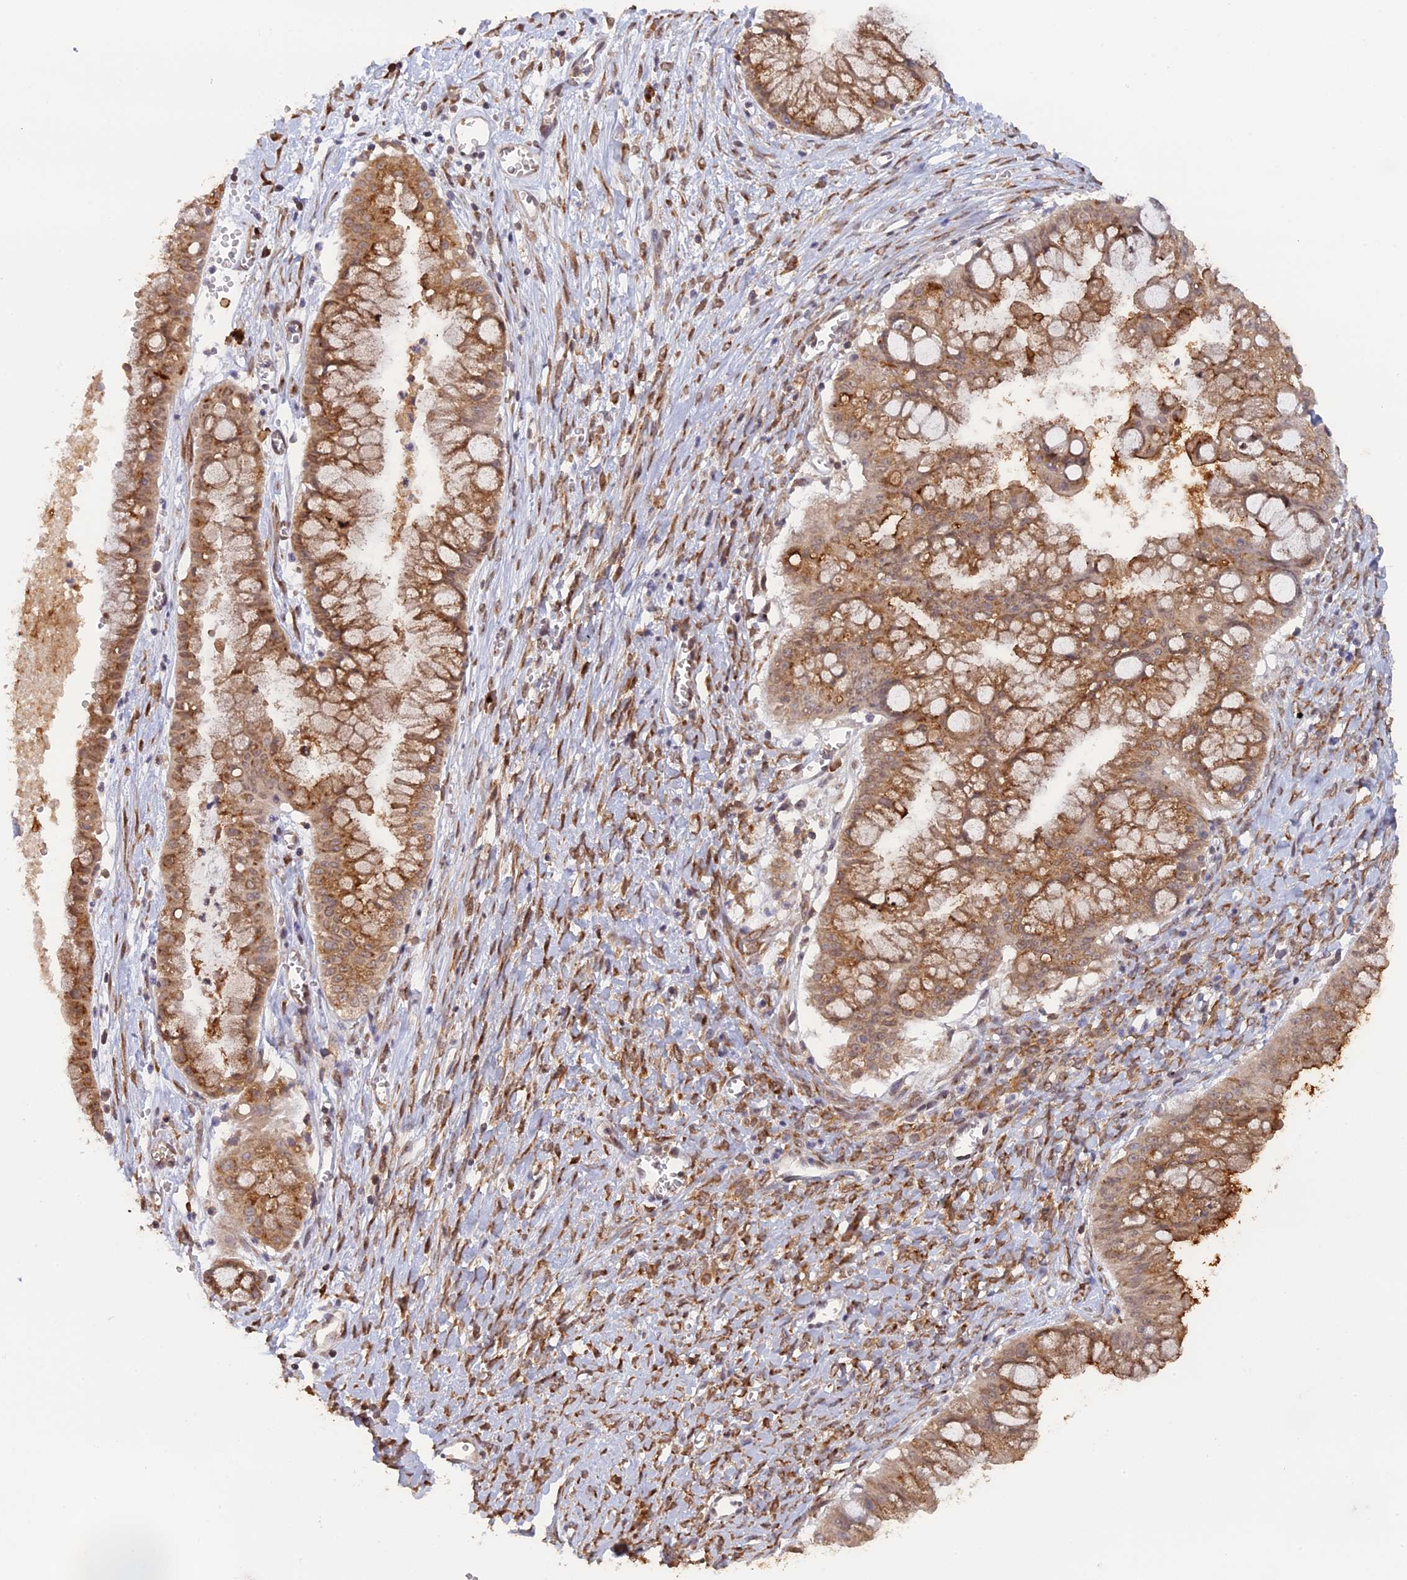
{"staining": {"intensity": "strong", "quantity": ">75%", "location": "cytoplasmic/membranous"}, "tissue": "ovarian cancer", "cell_type": "Tumor cells", "image_type": "cancer", "snomed": [{"axis": "morphology", "description": "Cystadenocarcinoma, mucinous, NOS"}, {"axis": "topography", "description": "Ovary"}], "caption": "The immunohistochemical stain highlights strong cytoplasmic/membranous positivity in tumor cells of ovarian cancer (mucinous cystadenocarcinoma) tissue.", "gene": "SNX17", "patient": {"sex": "female", "age": 70}}